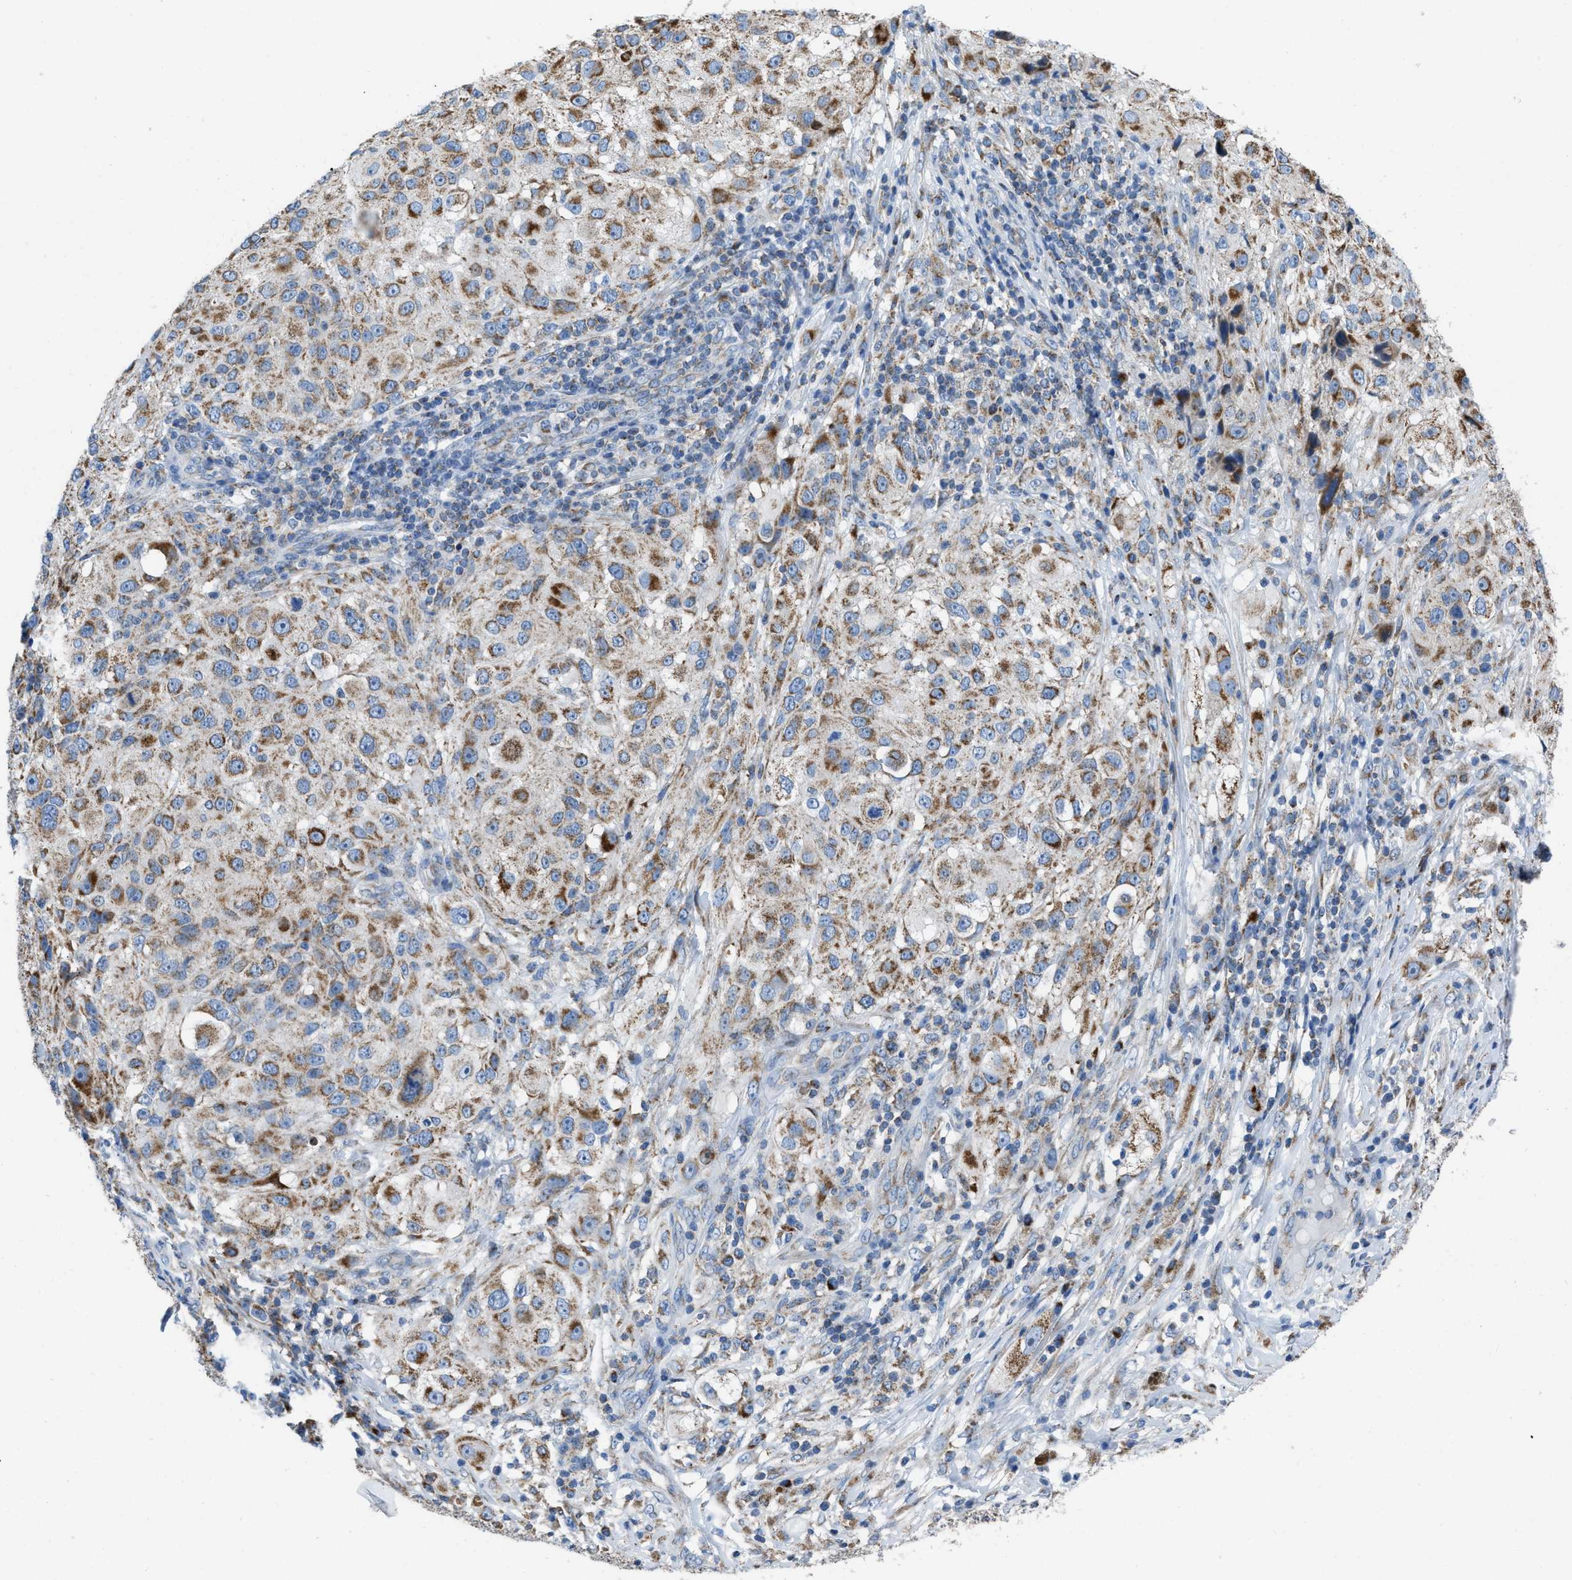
{"staining": {"intensity": "moderate", "quantity": ">75%", "location": "cytoplasmic/membranous"}, "tissue": "melanoma", "cell_type": "Tumor cells", "image_type": "cancer", "snomed": [{"axis": "morphology", "description": "Necrosis, NOS"}, {"axis": "morphology", "description": "Malignant melanoma, NOS"}, {"axis": "topography", "description": "Skin"}], "caption": "High-power microscopy captured an IHC image of melanoma, revealing moderate cytoplasmic/membranous positivity in about >75% of tumor cells.", "gene": "ETFB", "patient": {"sex": "female", "age": 87}}